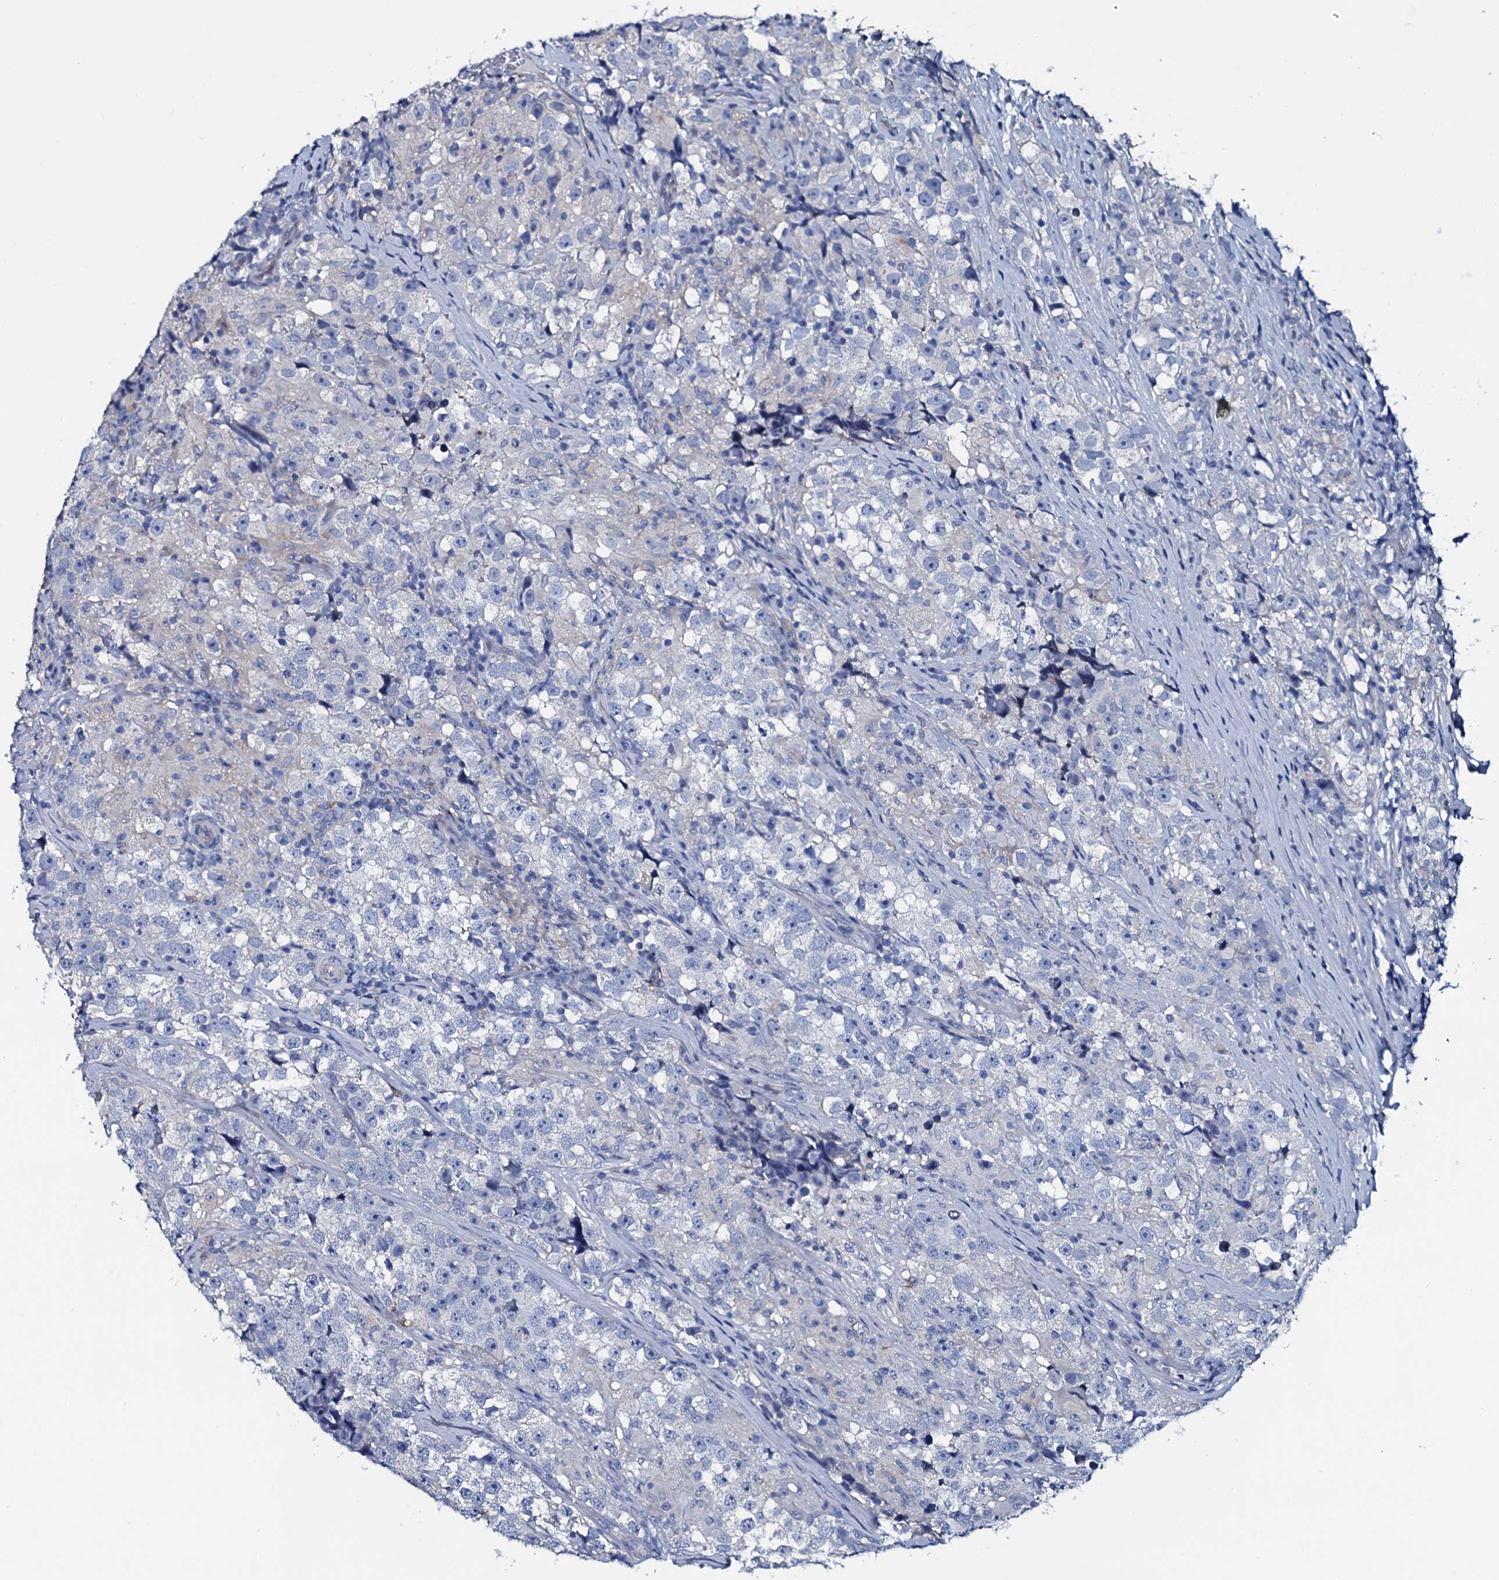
{"staining": {"intensity": "negative", "quantity": "none", "location": "none"}, "tissue": "testis cancer", "cell_type": "Tumor cells", "image_type": "cancer", "snomed": [{"axis": "morphology", "description": "Seminoma, NOS"}, {"axis": "topography", "description": "Testis"}], "caption": "Protein analysis of testis seminoma displays no significant positivity in tumor cells.", "gene": "GYS2", "patient": {"sex": "male", "age": 46}}